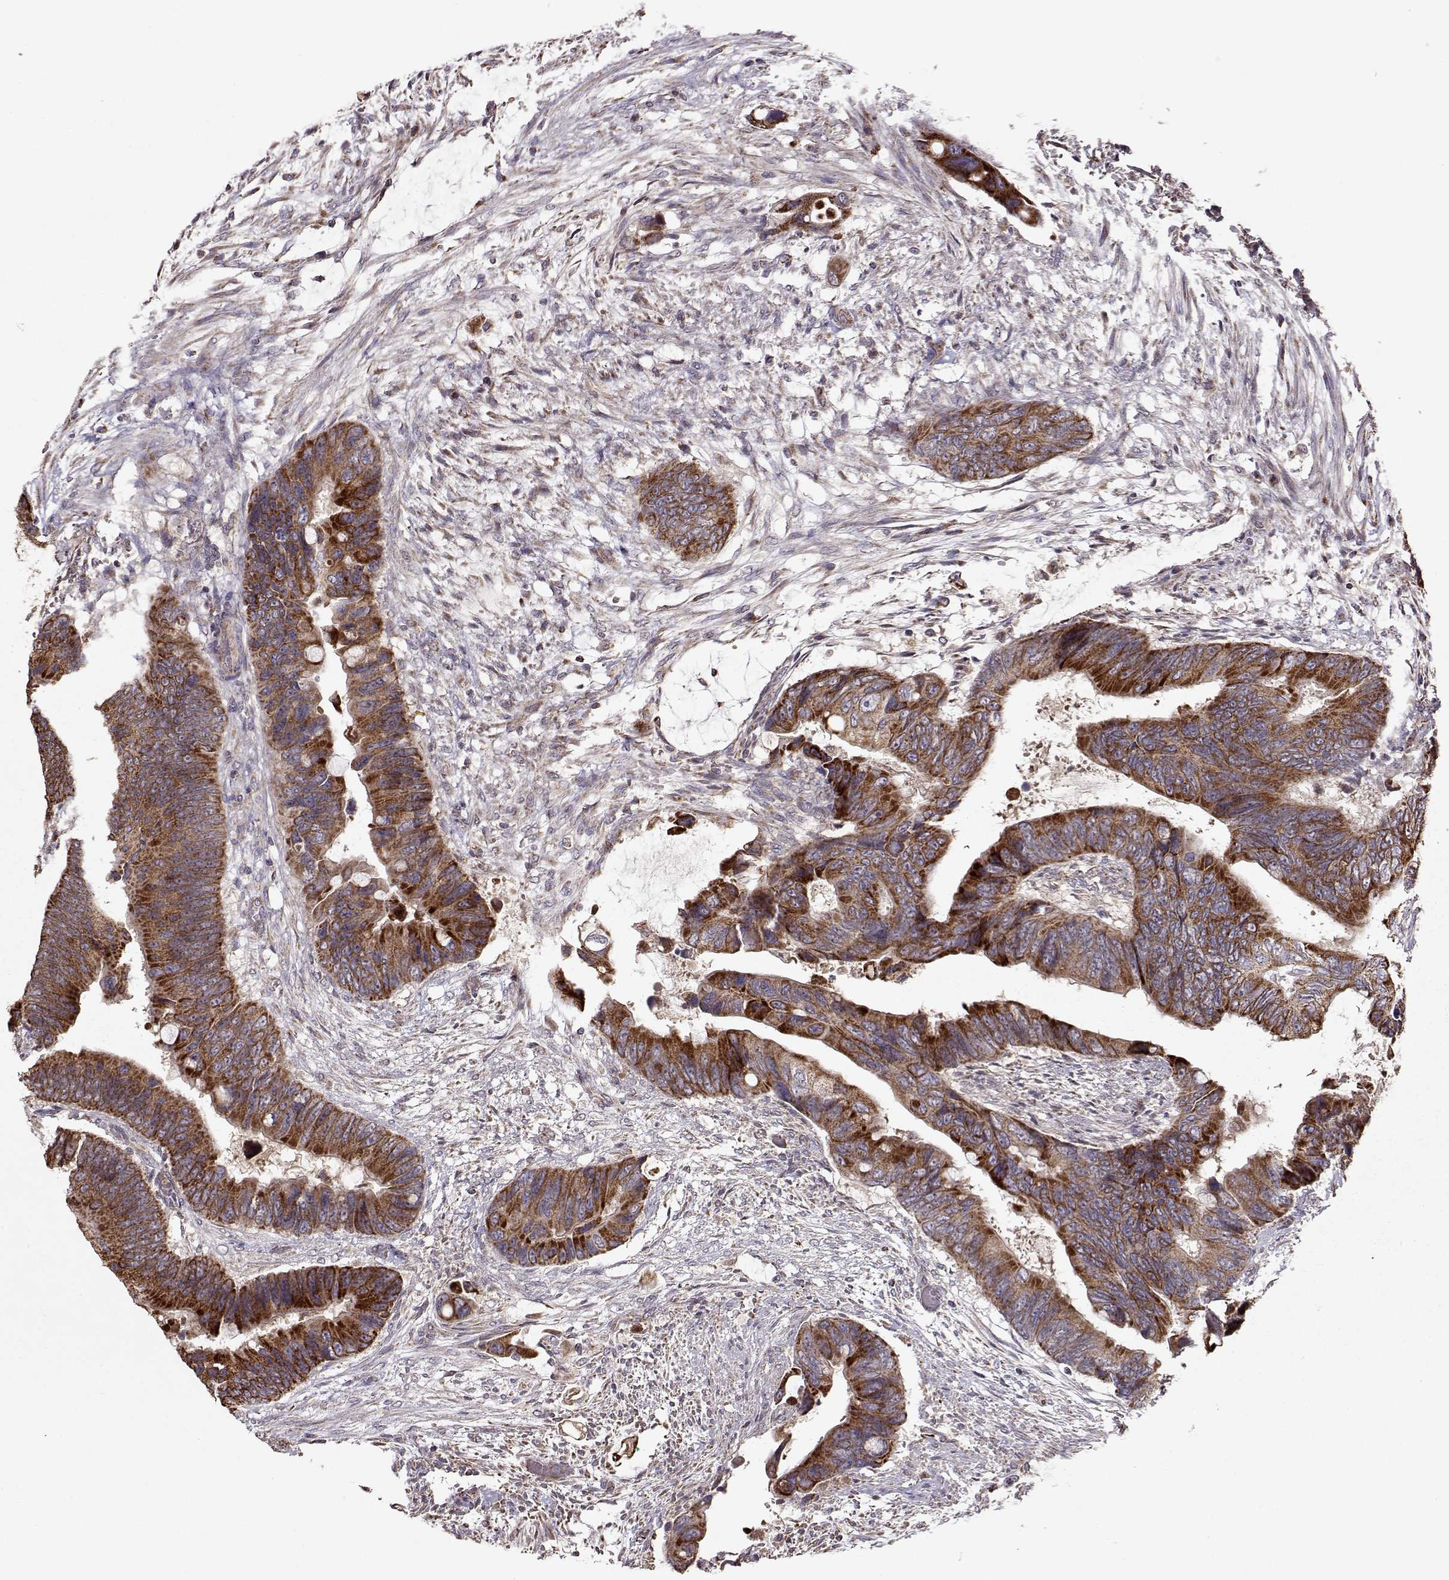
{"staining": {"intensity": "strong", "quantity": ">75%", "location": "cytoplasmic/membranous"}, "tissue": "colorectal cancer", "cell_type": "Tumor cells", "image_type": "cancer", "snomed": [{"axis": "morphology", "description": "Adenocarcinoma, NOS"}, {"axis": "topography", "description": "Rectum"}], "caption": "Colorectal adenocarcinoma stained with a brown dye demonstrates strong cytoplasmic/membranous positive staining in about >75% of tumor cells.", "gene": "CMTM3", "patient": {"sex": "male", "age": 63}}